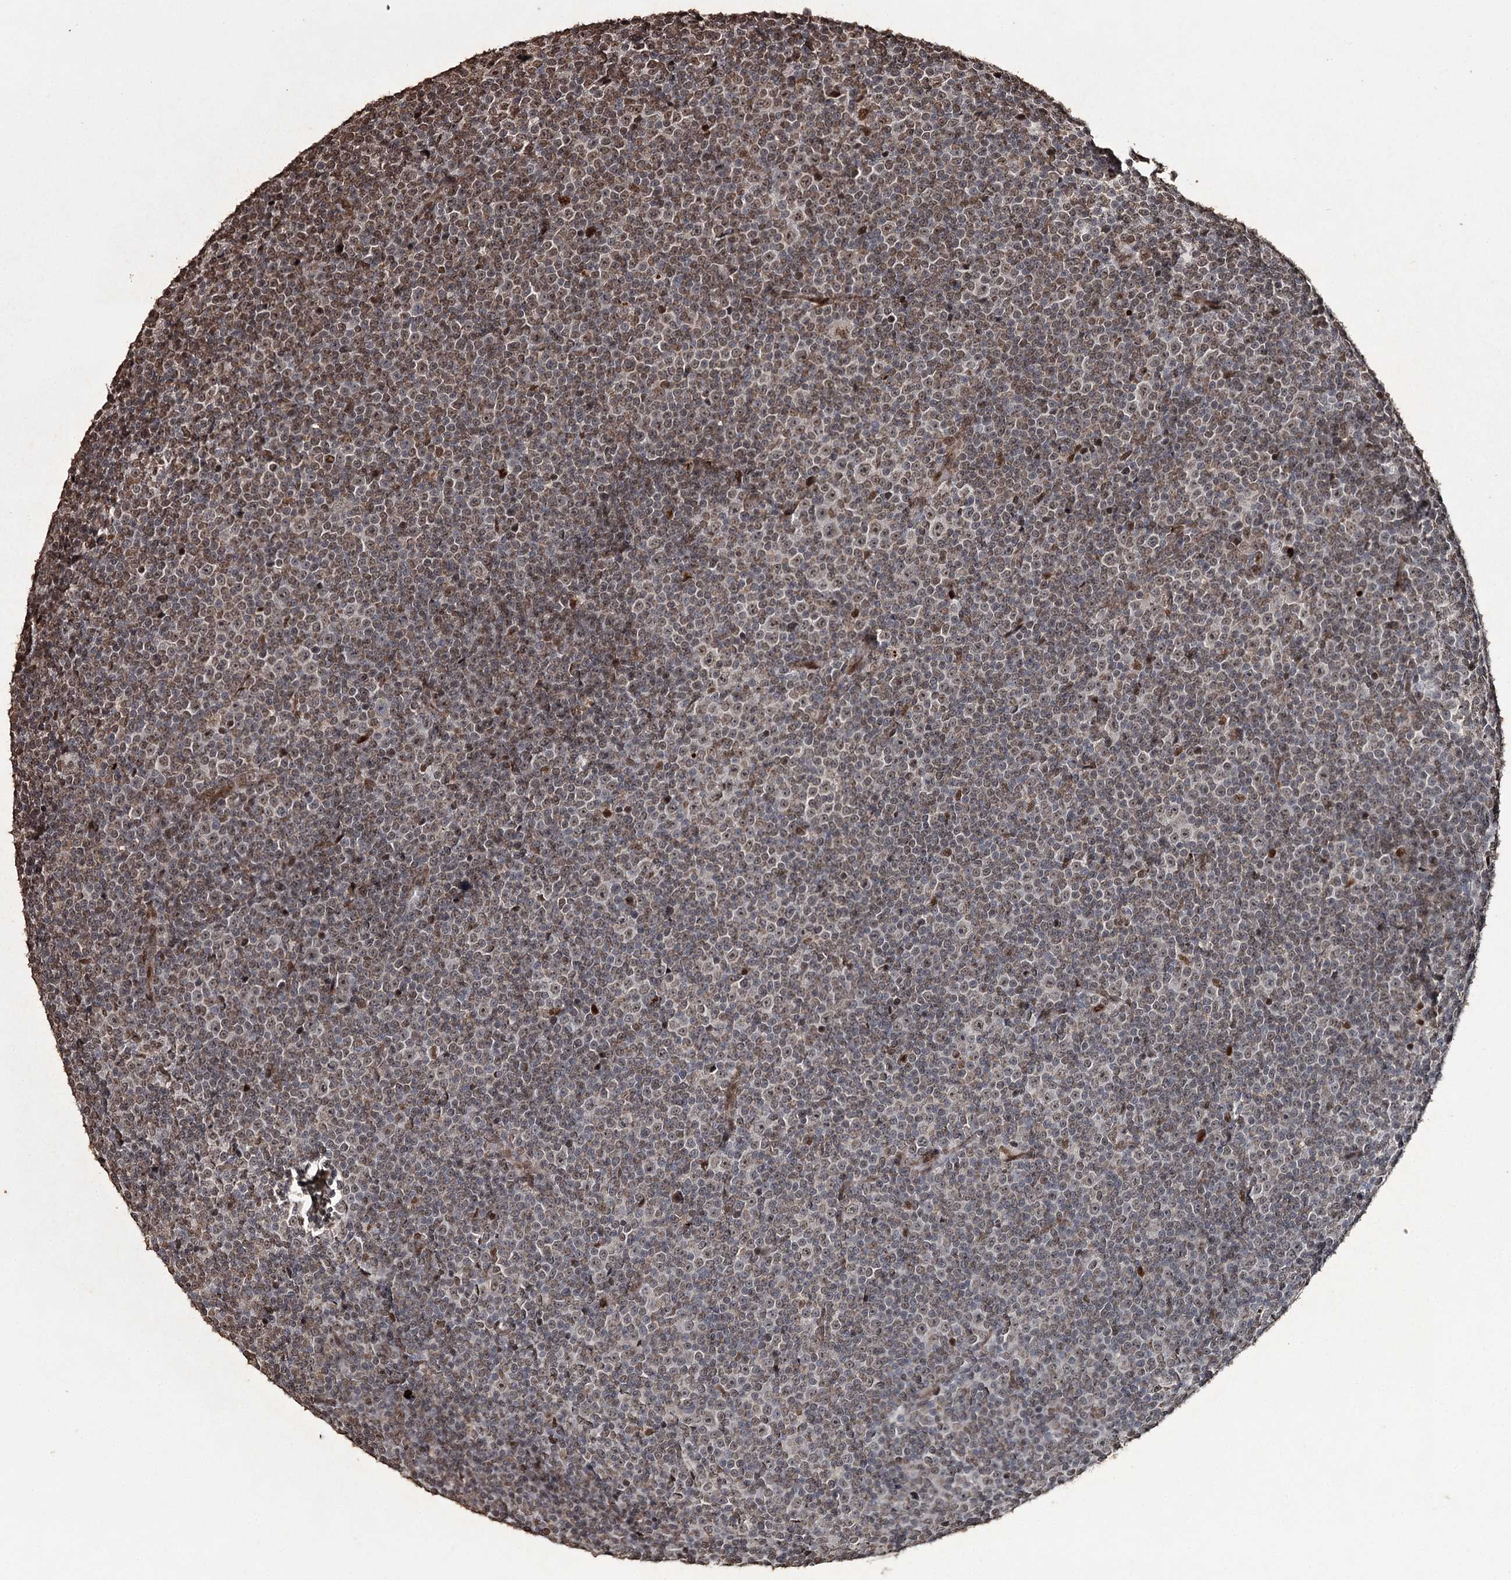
{"staining": {"intensity": "moderate", "quantity": ">75%", "location": "nuclear"}, "tissue": "lymphoma", "cell_type": "Tumor cells", "image_type": "cancer", "snomed": [{"axis": "morphology", "description": "Malignant lymphoma, non-Hodgkin's type, Low grade"}, {"axis": "topography", "description": "Lymph node"}], "caption": "Lymphoma stained for a protein exhibits moderate nuclear positivity in tumor cells.", "gene": "THYN1", "patient": {"sex": "female", "age": 67}}